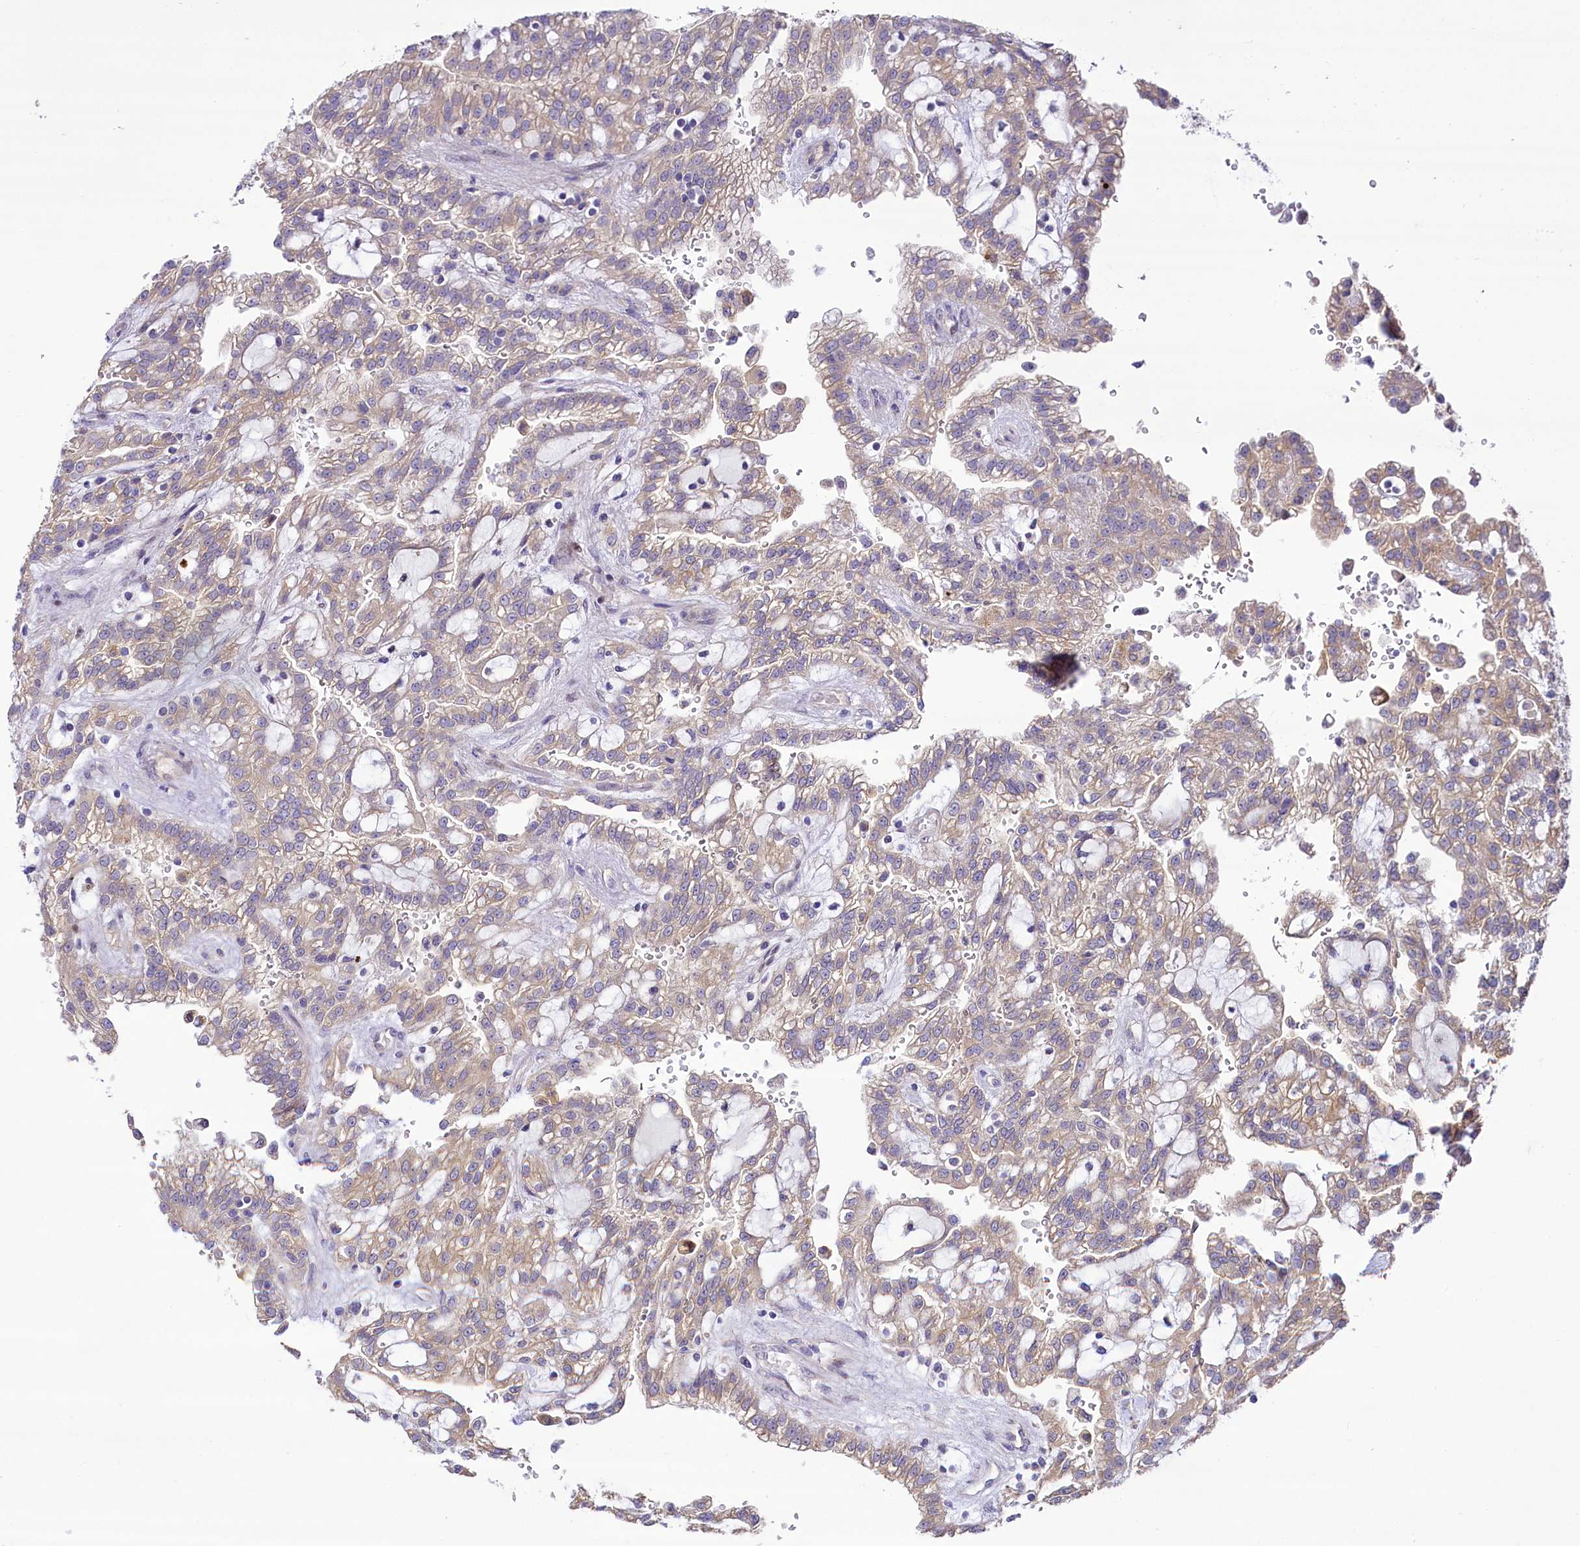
{"staining": {"intensity": "moderate", "quantity": ">75%", "location": "cytoplasmic/membranous"}, "tissue": "renal cancer", "cell_type": "Tumor cells", "image_type": "cancer", "snomed": [{"axis": "morphology", "description": "Adenocarcinoma, NOS"}, {"axis": "topography", "description": "Kidney"}], "caption": "Human adenocarcinoma (renal) stained for a protein (brown) reveals moderate cytoplasmic/membranous positive expression in about >75% of tumor cells.", "gene": "ZC3H12C", "patient": {"sex": "male", "age": 63}}